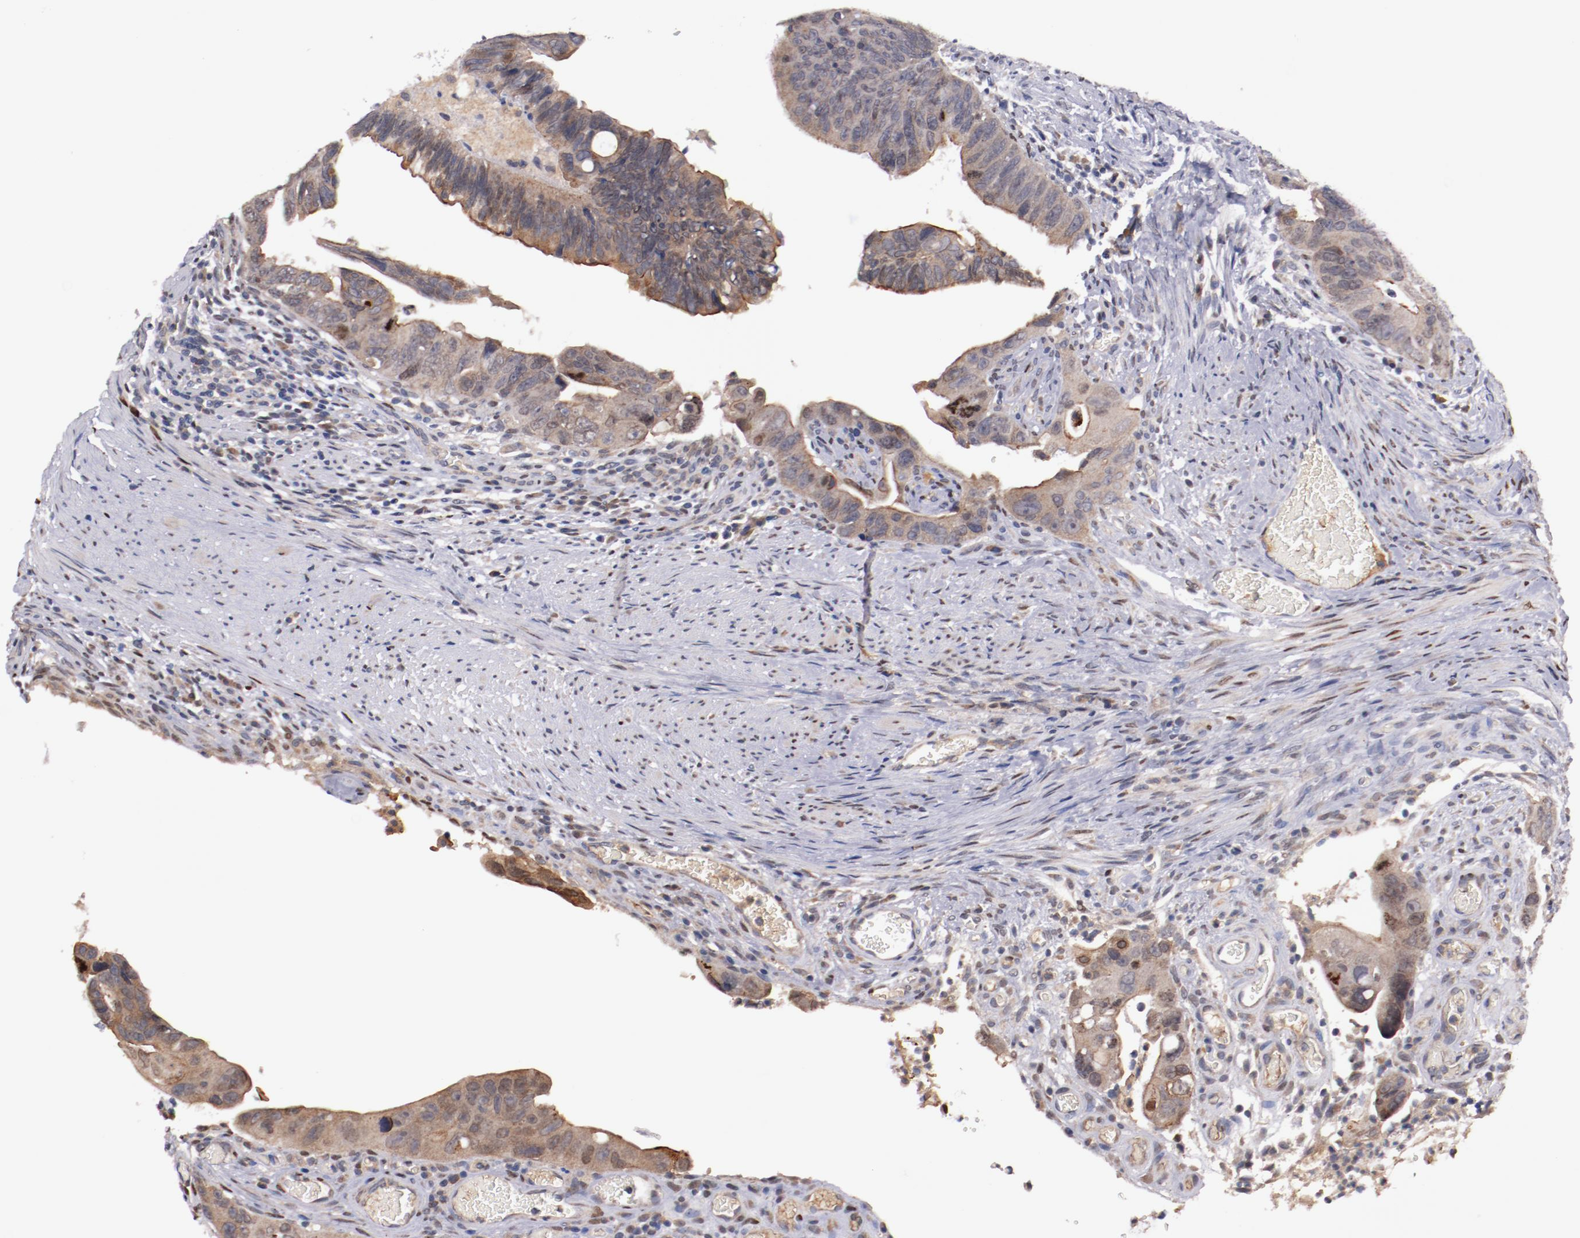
{"staining": {"intensity": "weak", "quantity": "25%-75%", "location": "cytoplasmic/membranous"}, "tissue": "colorectal cancer", "cell_type": "Tumor cells", "image_type": "cancer", "snomed": [{"axis": "morphology", "description": "Adenocarcinoma, NOS"}, {"axis": "topography", "description": "Rectum"}], "caption": "Immunohistochemical staining of colorectal cancer reveals weak cytoplasmic/membranous protein expression in about 25%-75% of tumor cells.", "gene": "FAM81A", "patient": {"sex": "male", "age": 53}}